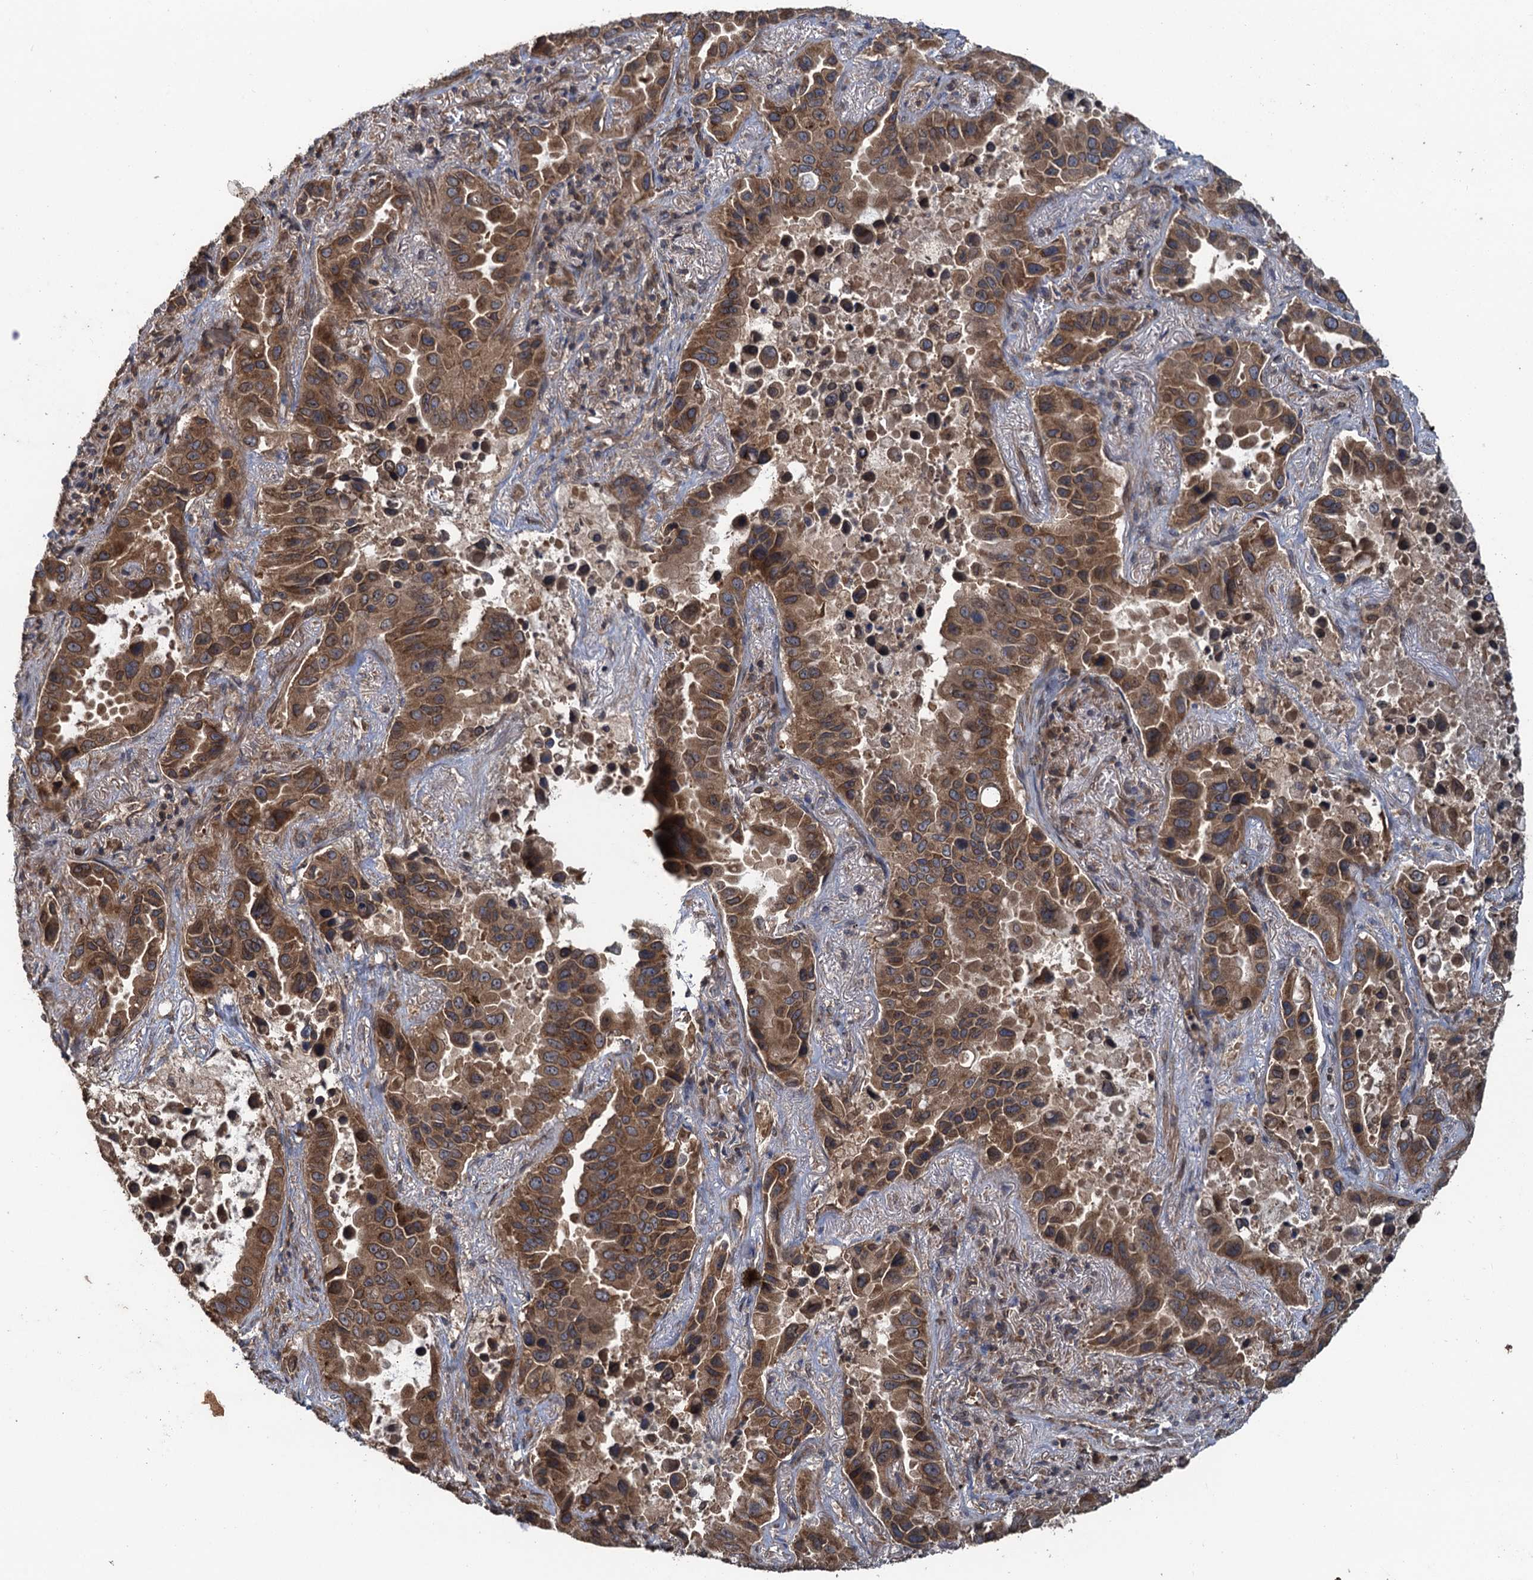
{"staining": {"intensity": "moderate", "quantity": ">75%", "location": "cytoplasmic/membranous,nuclear"}, "tissue": "lung cancer", "cell_type": "Tumor cells", "image_type": "cancer", "snomed": [{"axis": "morphology", "description": "Adenocarcinoma, NOS"}, {"axis": "topography", "description": "Lung"}], "caption": "Human lung cancer stained with a protein marker demonstrates moderate staining in tumor cells.", "gene": "GLE1", "patient": {"sex": "male", "age": 64}}